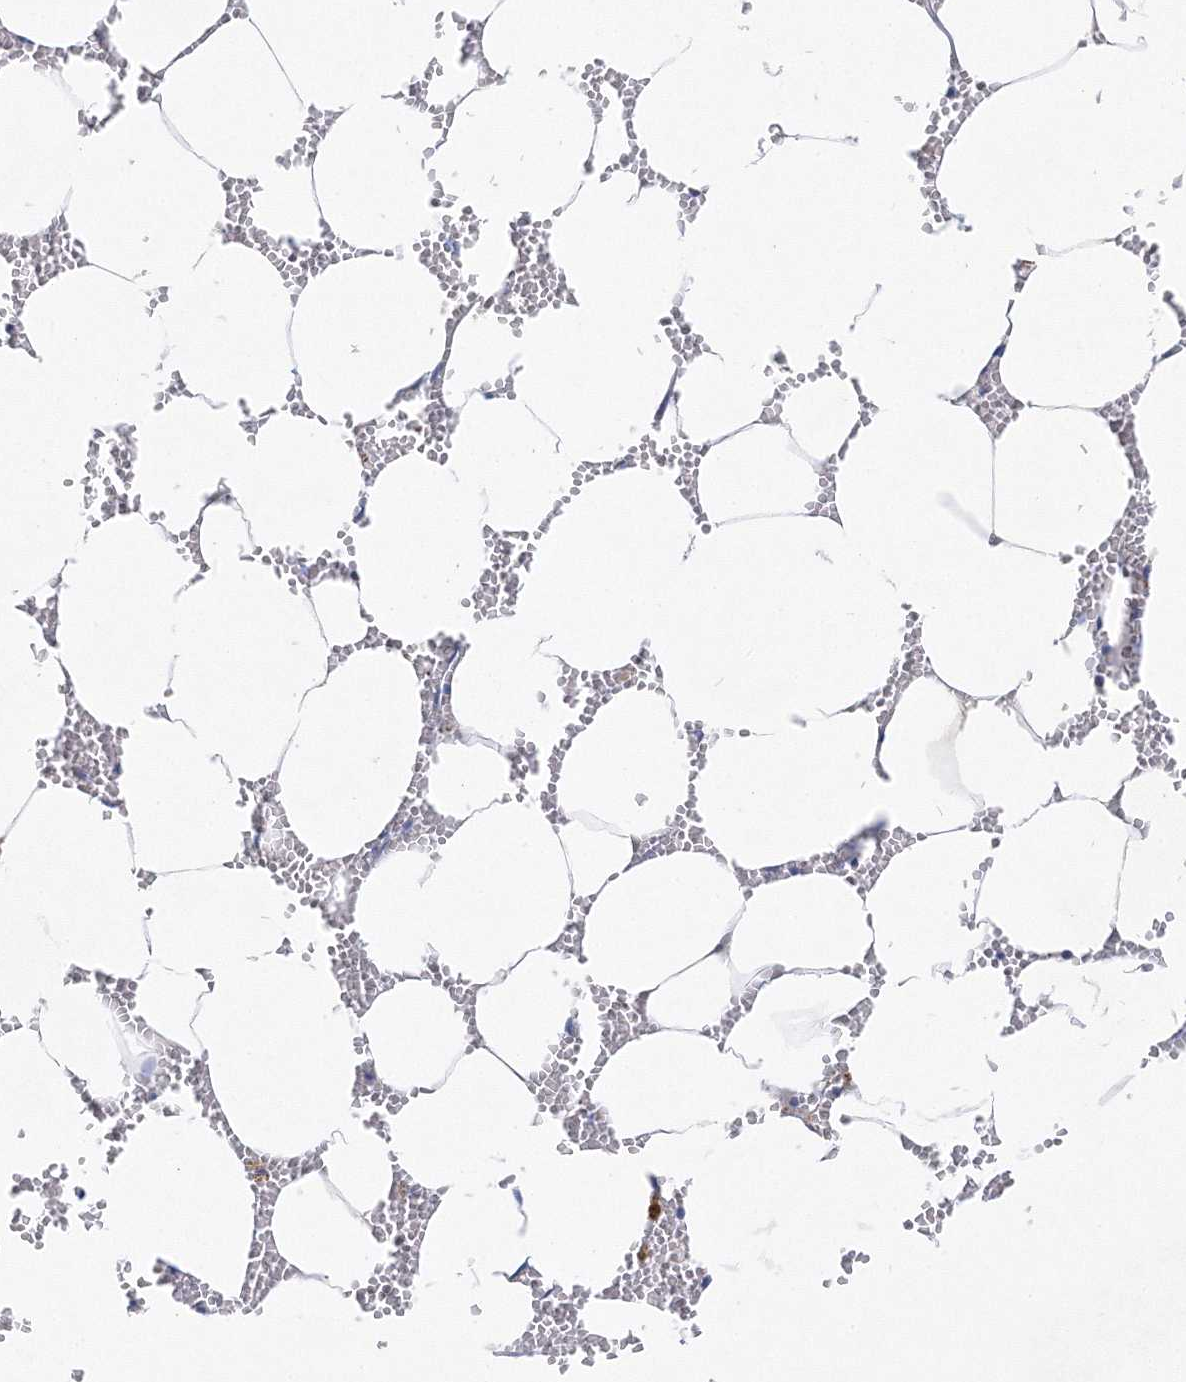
{"staining": {"intensity": "negative", "quantity": "none", "location": "none"}, "tissue": "bone marrow", "cell_type": "Hematopoietic cells", "image_type": "normal", "snomed": [{"axis": "morphology", "description": "Normal tissue, NOS"}, {"axis": "topography", "description": "Bone marrow"}], "caption": "Immunohistochemistry histopathology image of unremarkable bone marrow stained for a protein (brown), which reveals no staining in hematopoietic cells.", "gene": "MERTK", "patient": {"sex": "male", "age": 70}}